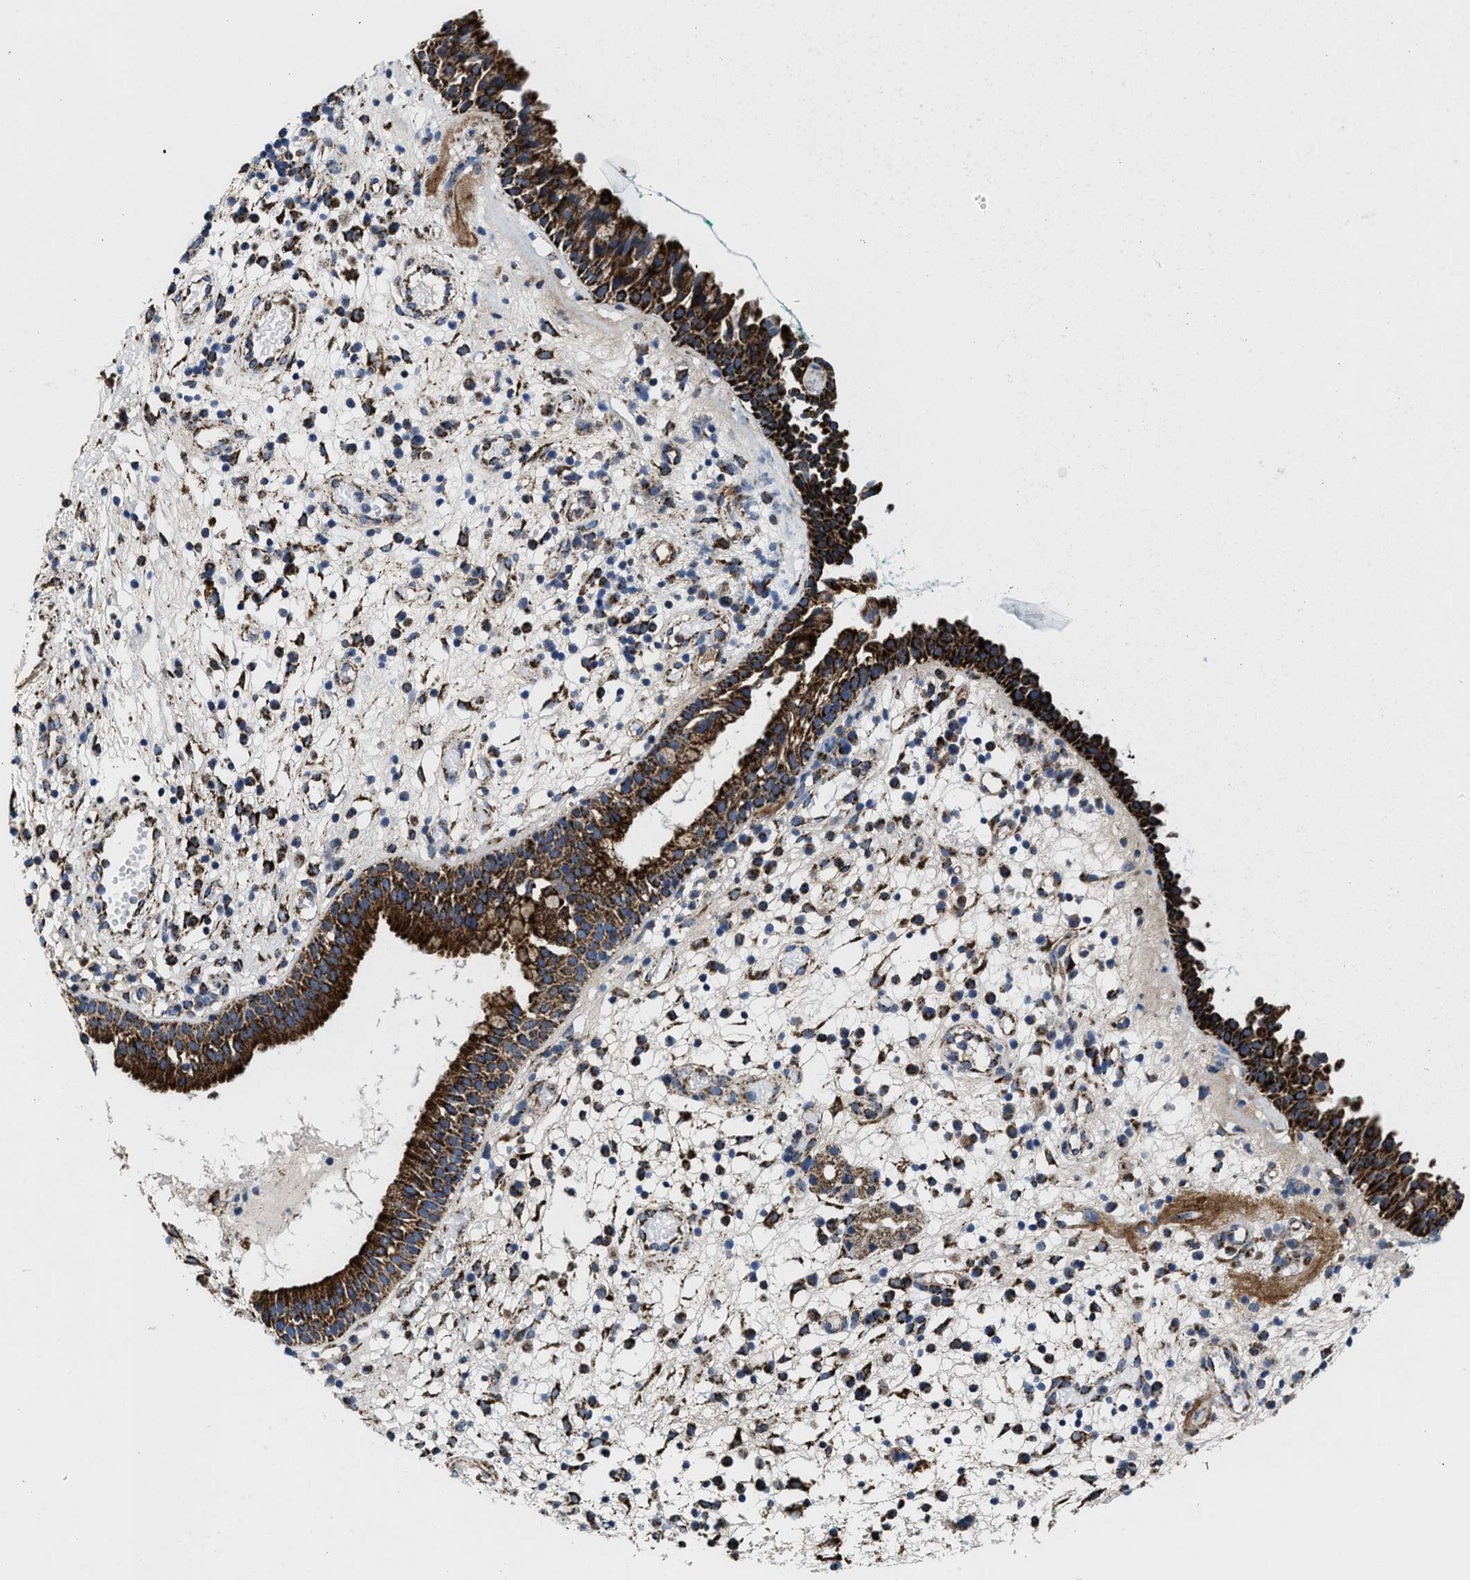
{"staining": {"intensity": "strong", "quantity": ">75%", "location": "cytoplasmic/membranous"}, "tissue": "nasopharynx", "cell_type": "Respiratory epithelial cells", "image_type": "normal", "snomed": [{"axis": "morphology", "description": "Normal tissue, NOS"}, {"axis": "morphology", "description": "Basal cell carcinoma"}, {"axis": "topography", "description": "Cartilage tissue"}, {"axis": "topography", "description": "Nasopharynx"}, {"axis": "topography", "description": "Oral tissue"}], "caption": "High-magnification brightfield microscopy of unremarkable nasopharynx stained with DAB (brown) and counterstained with hematoxylin (blue). respiratory epithelial cells exhibit strong cytoplasmic/membranous staining is seen in approximately>75% of cells. Ihc stains the protein of interest in brown and the nuclei are stained blue.", "gene": "ALDH1B1", "patient": {"sex": "female", "age": 77}}